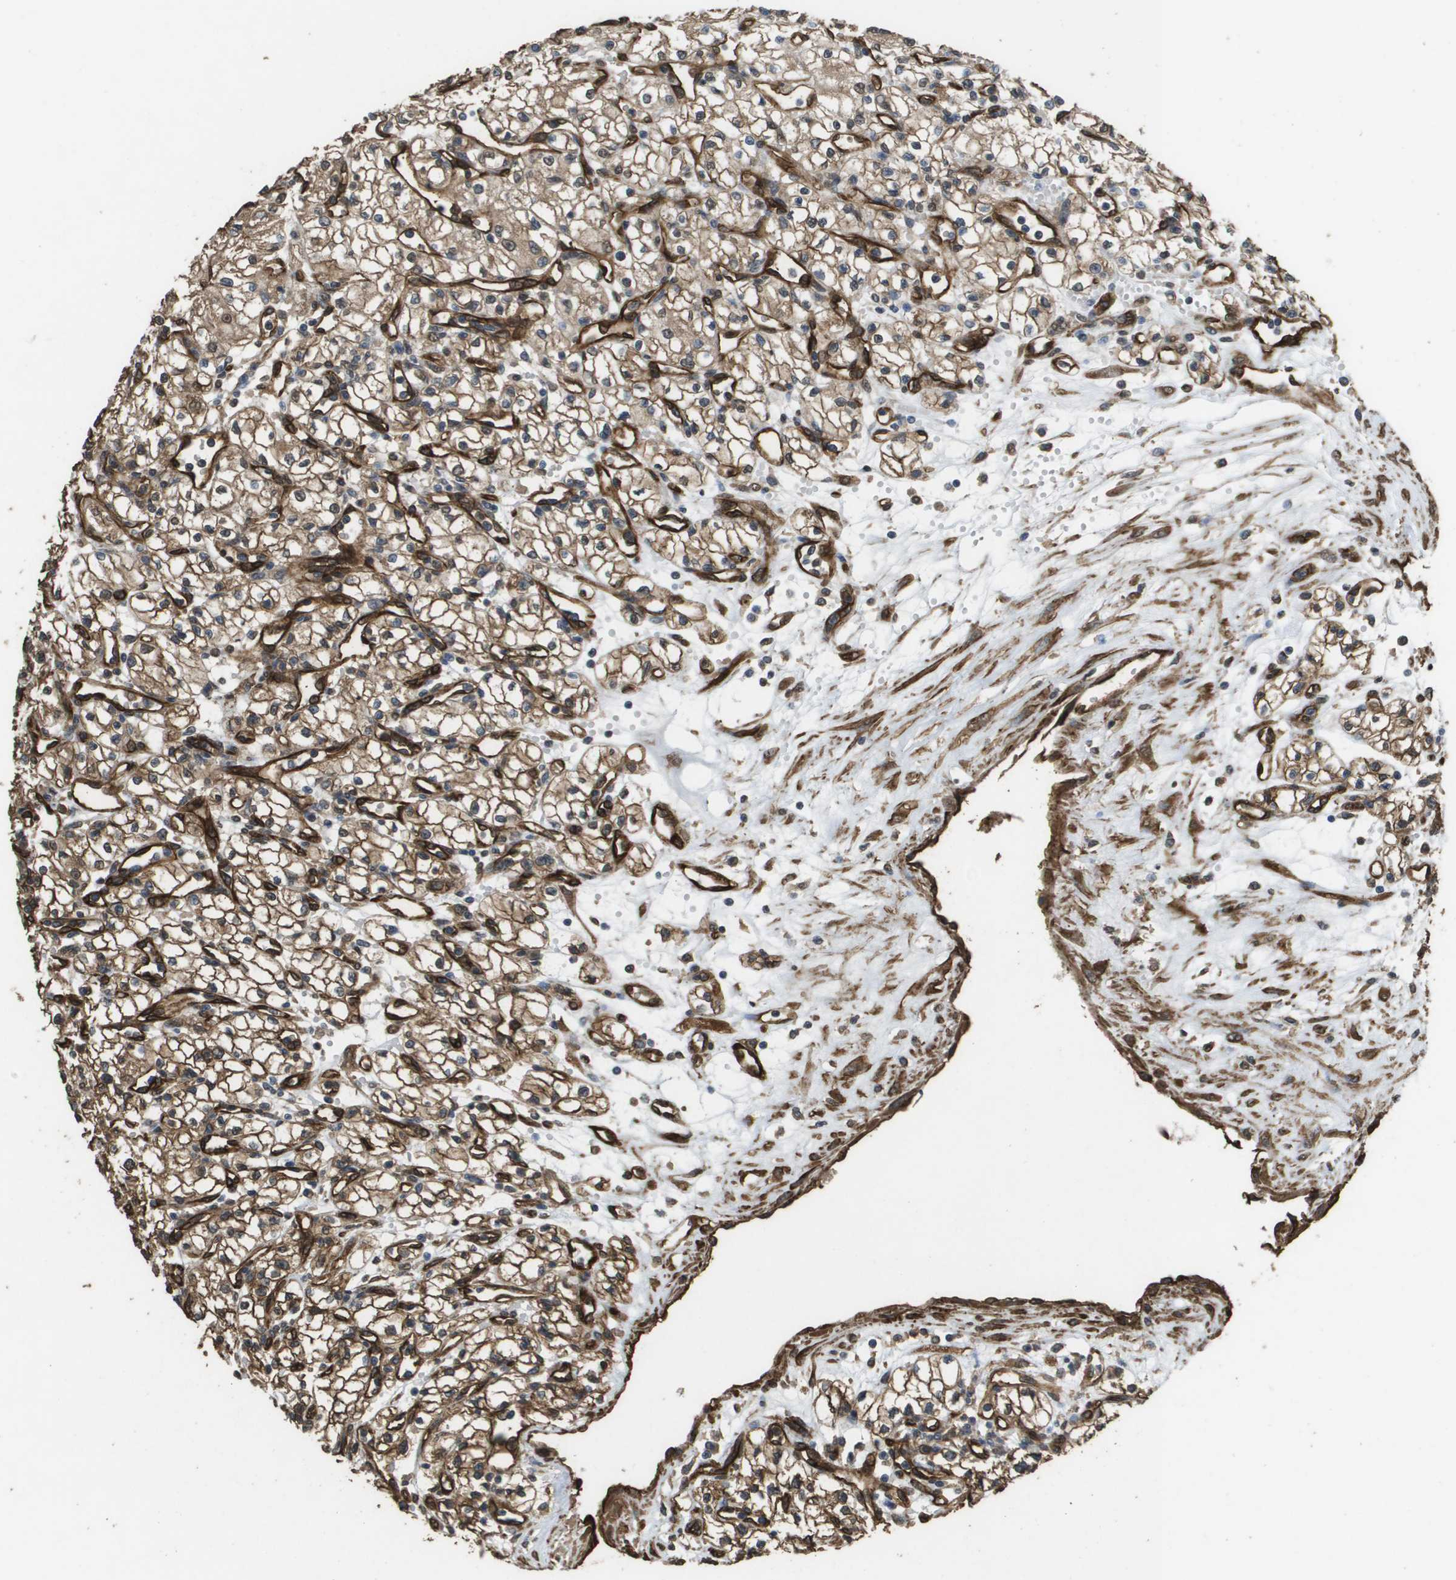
{"staining": {"intensity": "moderate", "quantity": ">75%", "location": "cytoplasmic/membranous"}, "tissue": "renal cancer", "cell_type": "Tumor cells", "image_type": "cancer", "snomed": [{"axis": "morphology", "description": "Normal tissue, NOS"}, {"axis": "morphology", "description": "Adenocarcinoma, NOS"}, {"axis": "topography", "description": "Kidney"}], "caption": "A high-resolution photomicrograph shows immunohistochemistry staining of adenocarcinoma (renal), which shows moderate cytoplasmic/membranous staining in about >75% of tumor cells.", "gene": "AAMP", "patient": {"sex": "male", "age": 59}}